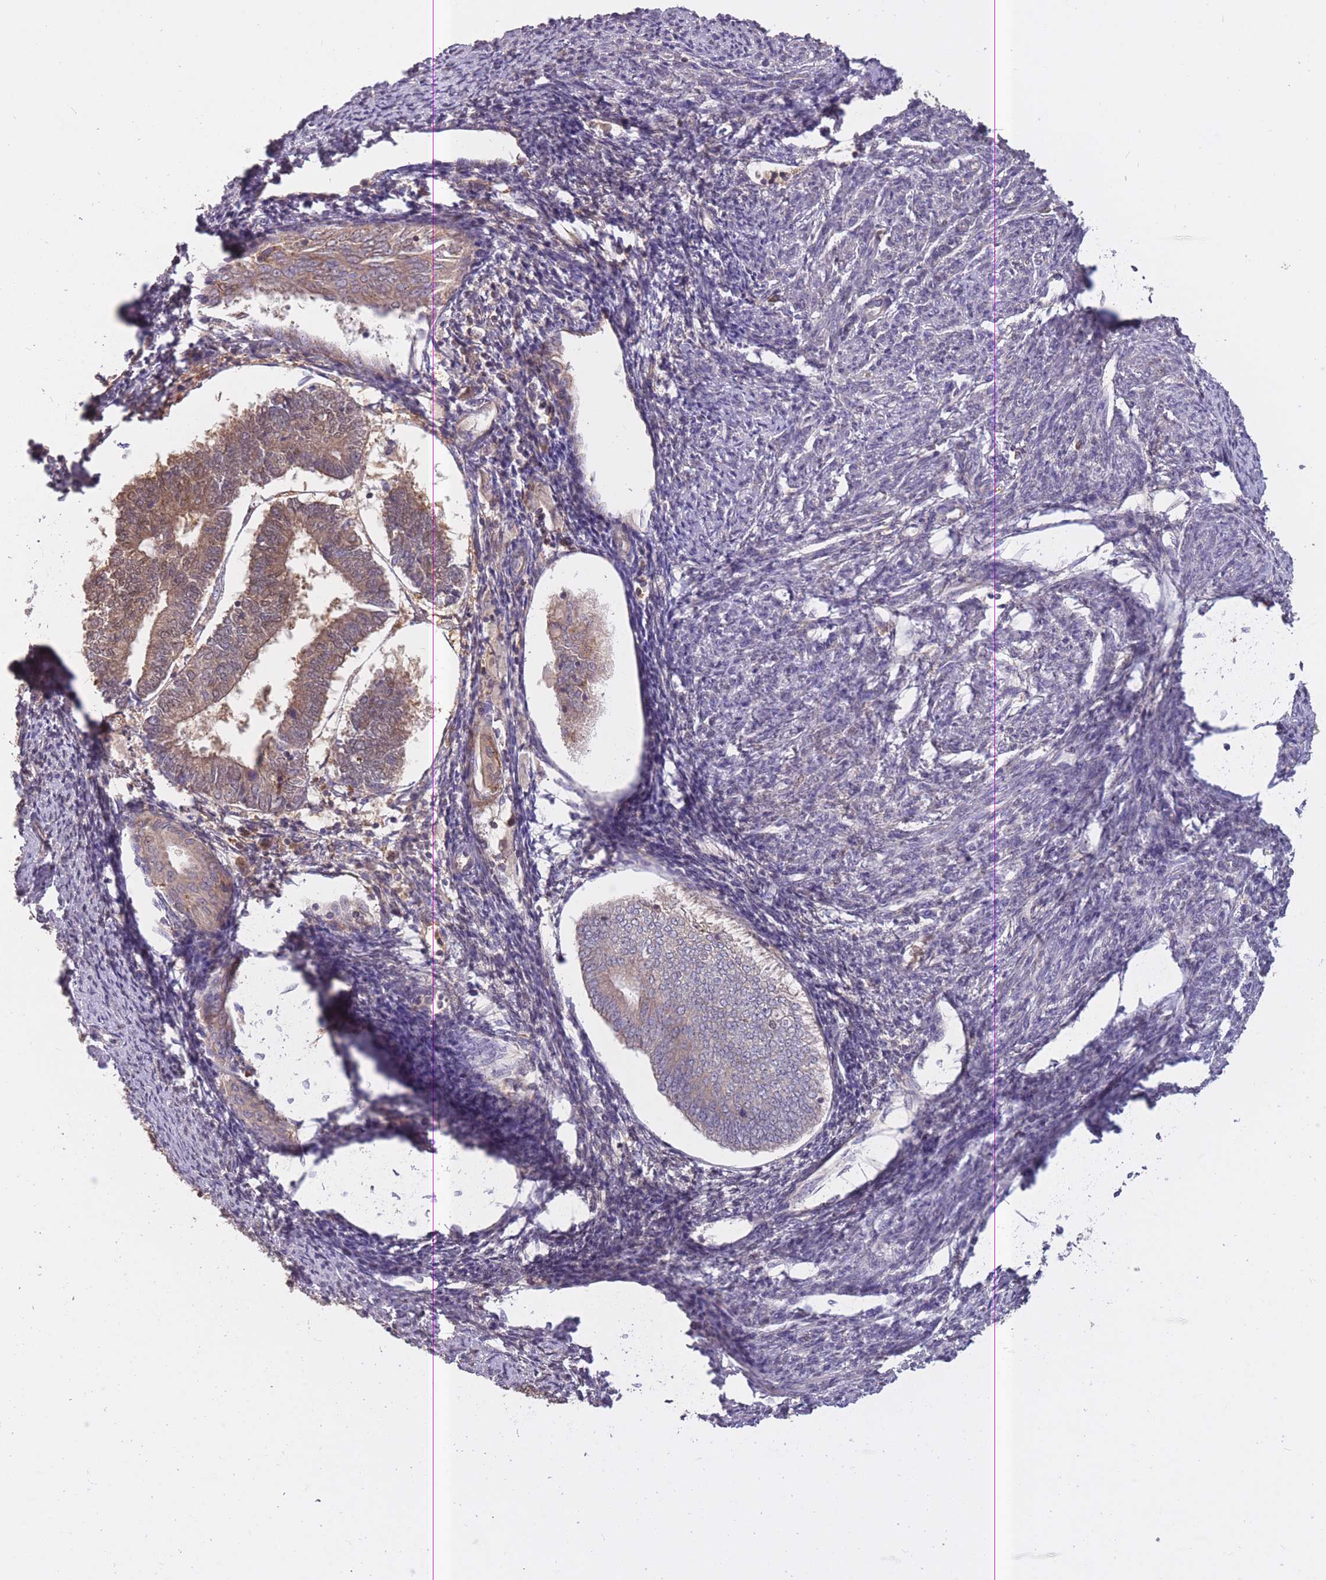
{"staining": {"intensity": "negative", "quantity": "none", "location": "none"}, "tissue": "smooth muscle", "cell_type": "Smooth muscle cells", "image_type": "normal", "snomed": [{"axis": "morphology", "description": "Normal tissue, NOS"}, {"axis": "topography", "description": "Smooth muscle"}, {"axis": "topography", "description": "Uterus"}], "caption": "DAB immunohistochemical staining of normal smooth muscle reveals no significant positivity in smooth muscle cells. (DAB immunohistochemistry, high magnification).", "gene": "GMIP", "patient": {"sex": "female", "age": 59}}